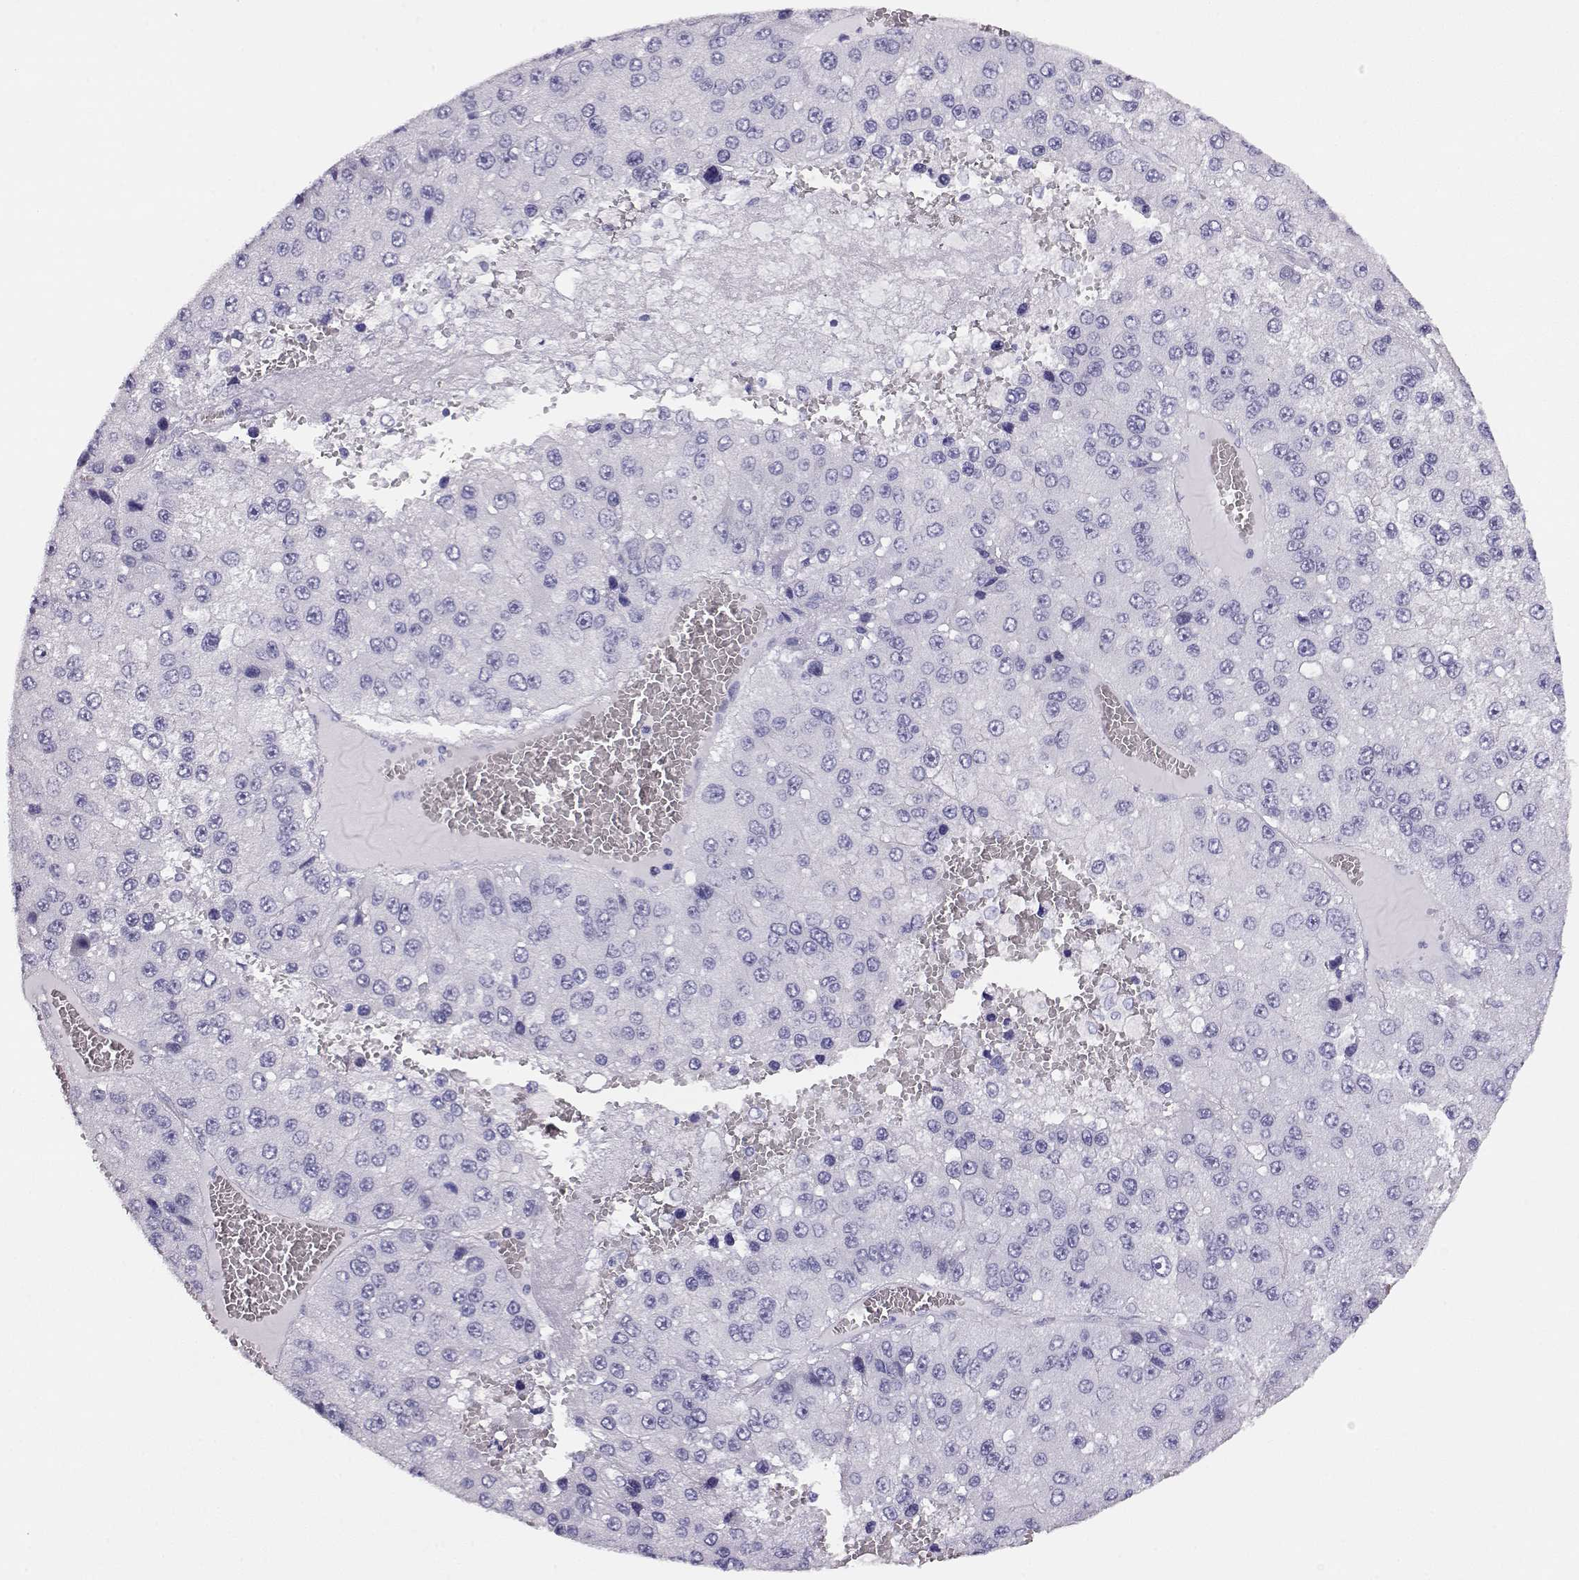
{"staining": {"intensity": "negative", "quantity": "none", "location": "none"}, "tissue": "liver cancer", "cell_type": "Tumor cells", "image_type": "cancer", "snomed": [{"axis": "morphology", "description": "Carcinoma, Hepatocellular, NOS"}, {"axis": "topography", "description": "Liver"}], "caption": "There is no significant positivity in tumor cells of hepatocellular carcinoma (liver).", "gene": "CRX", "patient": {"sex": "female", "age": 73}}